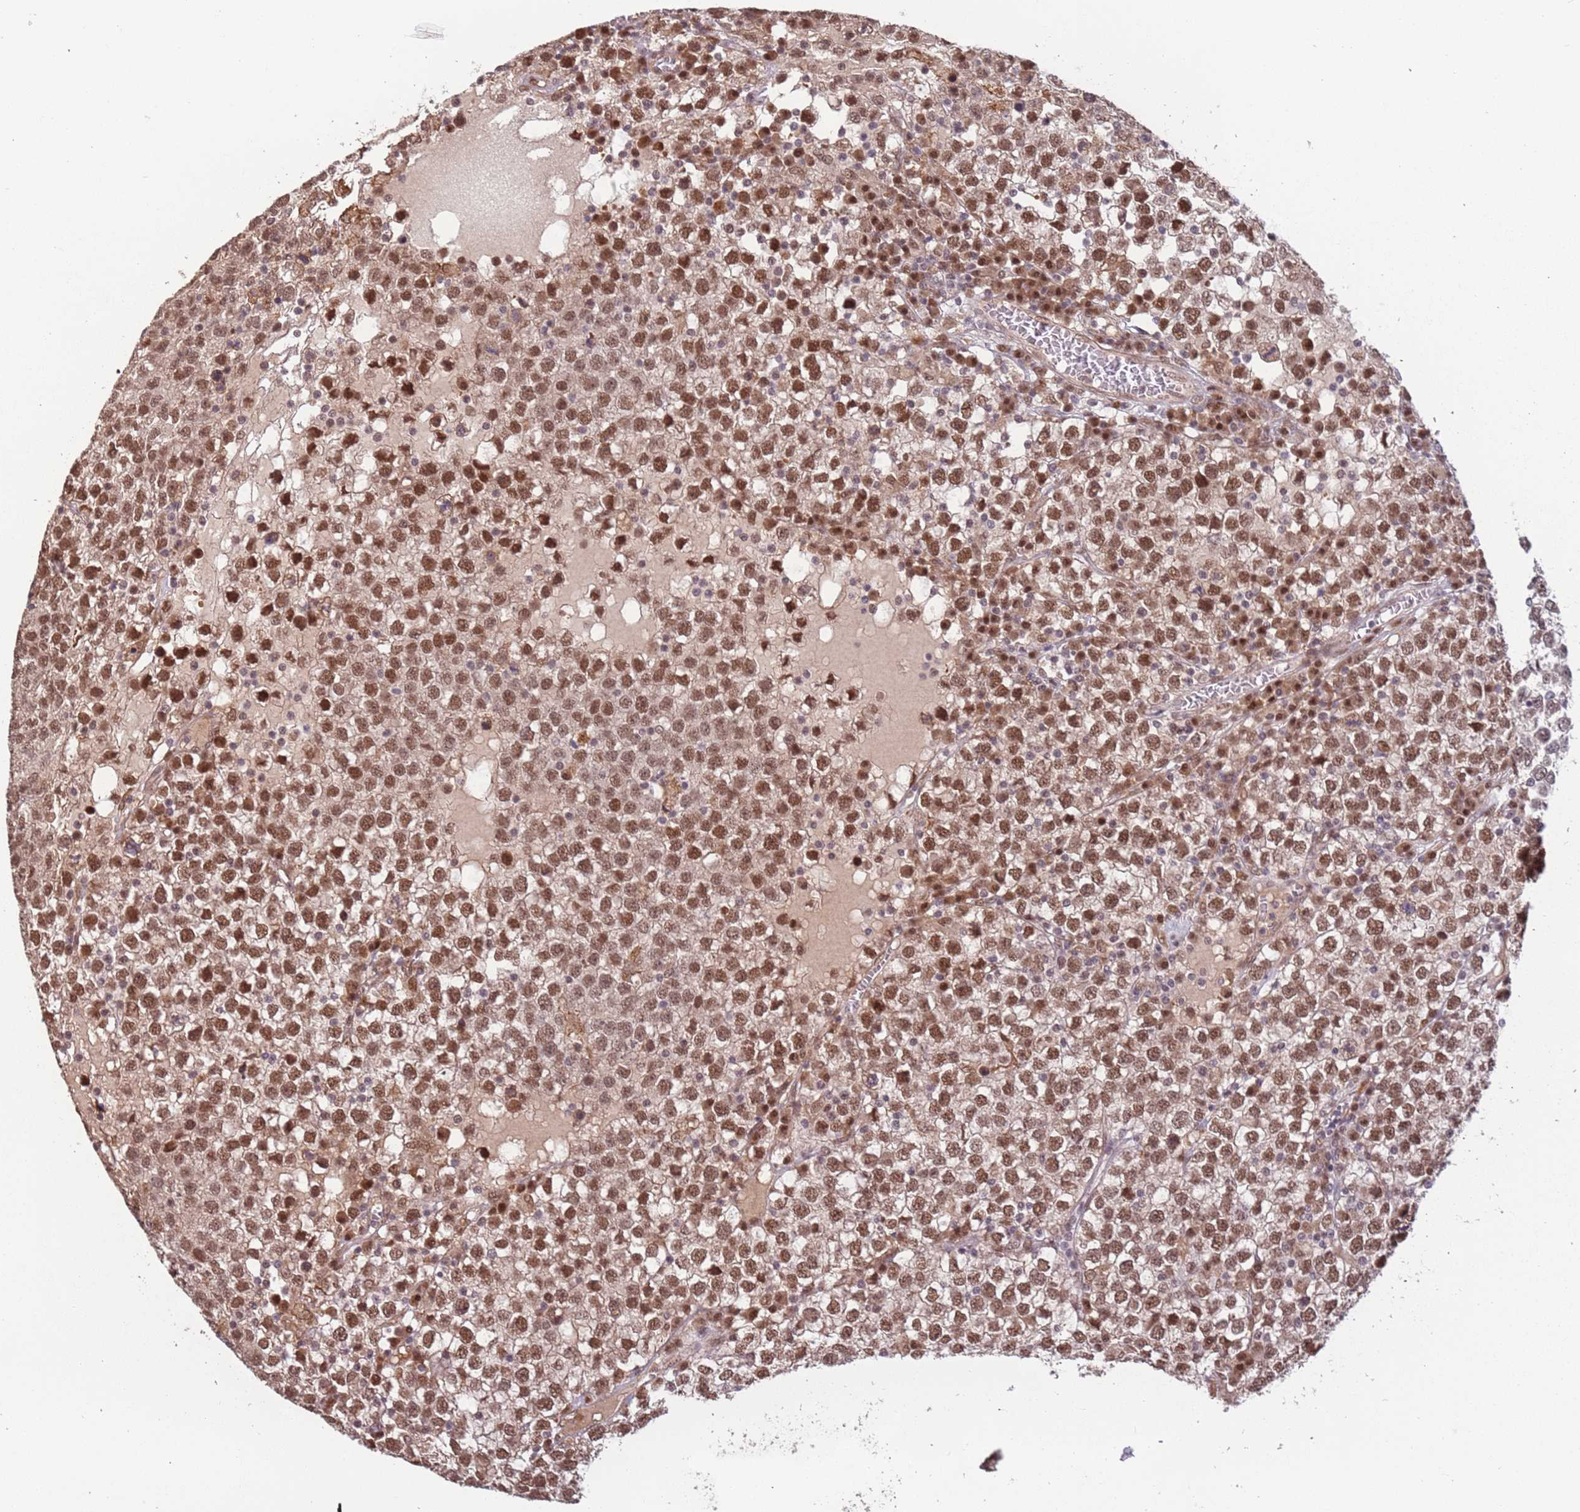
{"staining": {"intensity": "moderate", "quantity": ">75%", "location": "nuclear"}, "tissue": "testis cancer", "cell_type": "Tumor cells", "image_type": "cancer", "snomed": [{"axis": "morphology", "description": "Seminoma, NOS"}, {"axis": "topography", "description": "Testis"}], "caption": "Seminoma (testis) was stained to show a protein in brown. There is medium levels of moderate nuclear positivity in about >75% of tumor cells.", "gene": "POLR3H", "patient": {"sex": "male", "age": 65}}